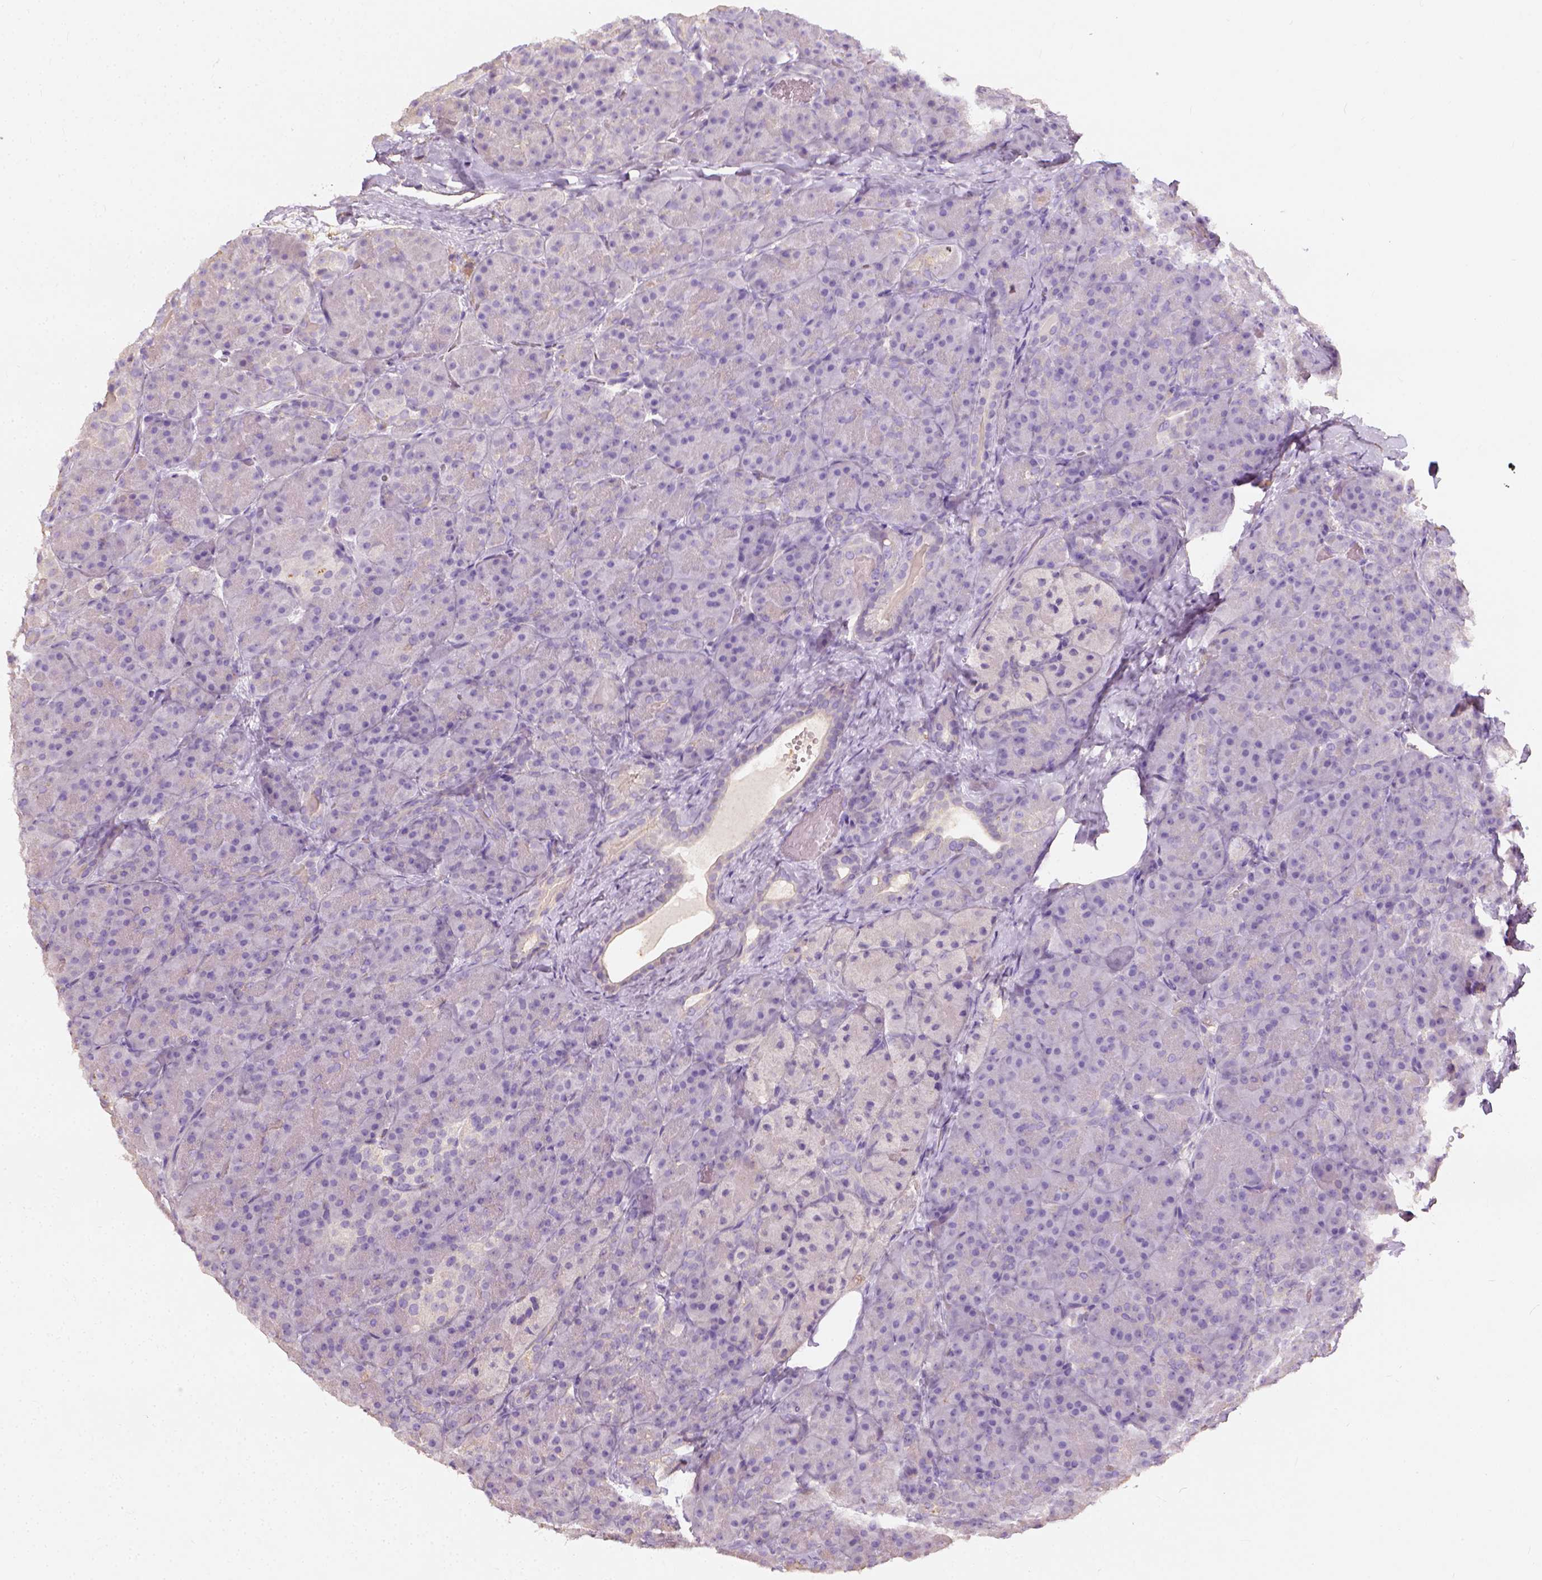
{"staining": {"intensity": "negative", "quantity": "none", "location": "none"}, "tissue": "pancreas", "cell_type": "Exocrine glandular cells", "image_type": "normal", "snomed": [{"axis": "morphology", "description": "Normal tissue, NOS"}, {"axis": "topography", "description": "Pancreas"}], "caption": "Histopathology image shows no significant protein staining in exocrine glandular cells of unremarkable pancreas. (DAB immunohistochemistry, high magnification).", "gene": "DHCR24", "patient": {"sex": "male", "age": 57}}